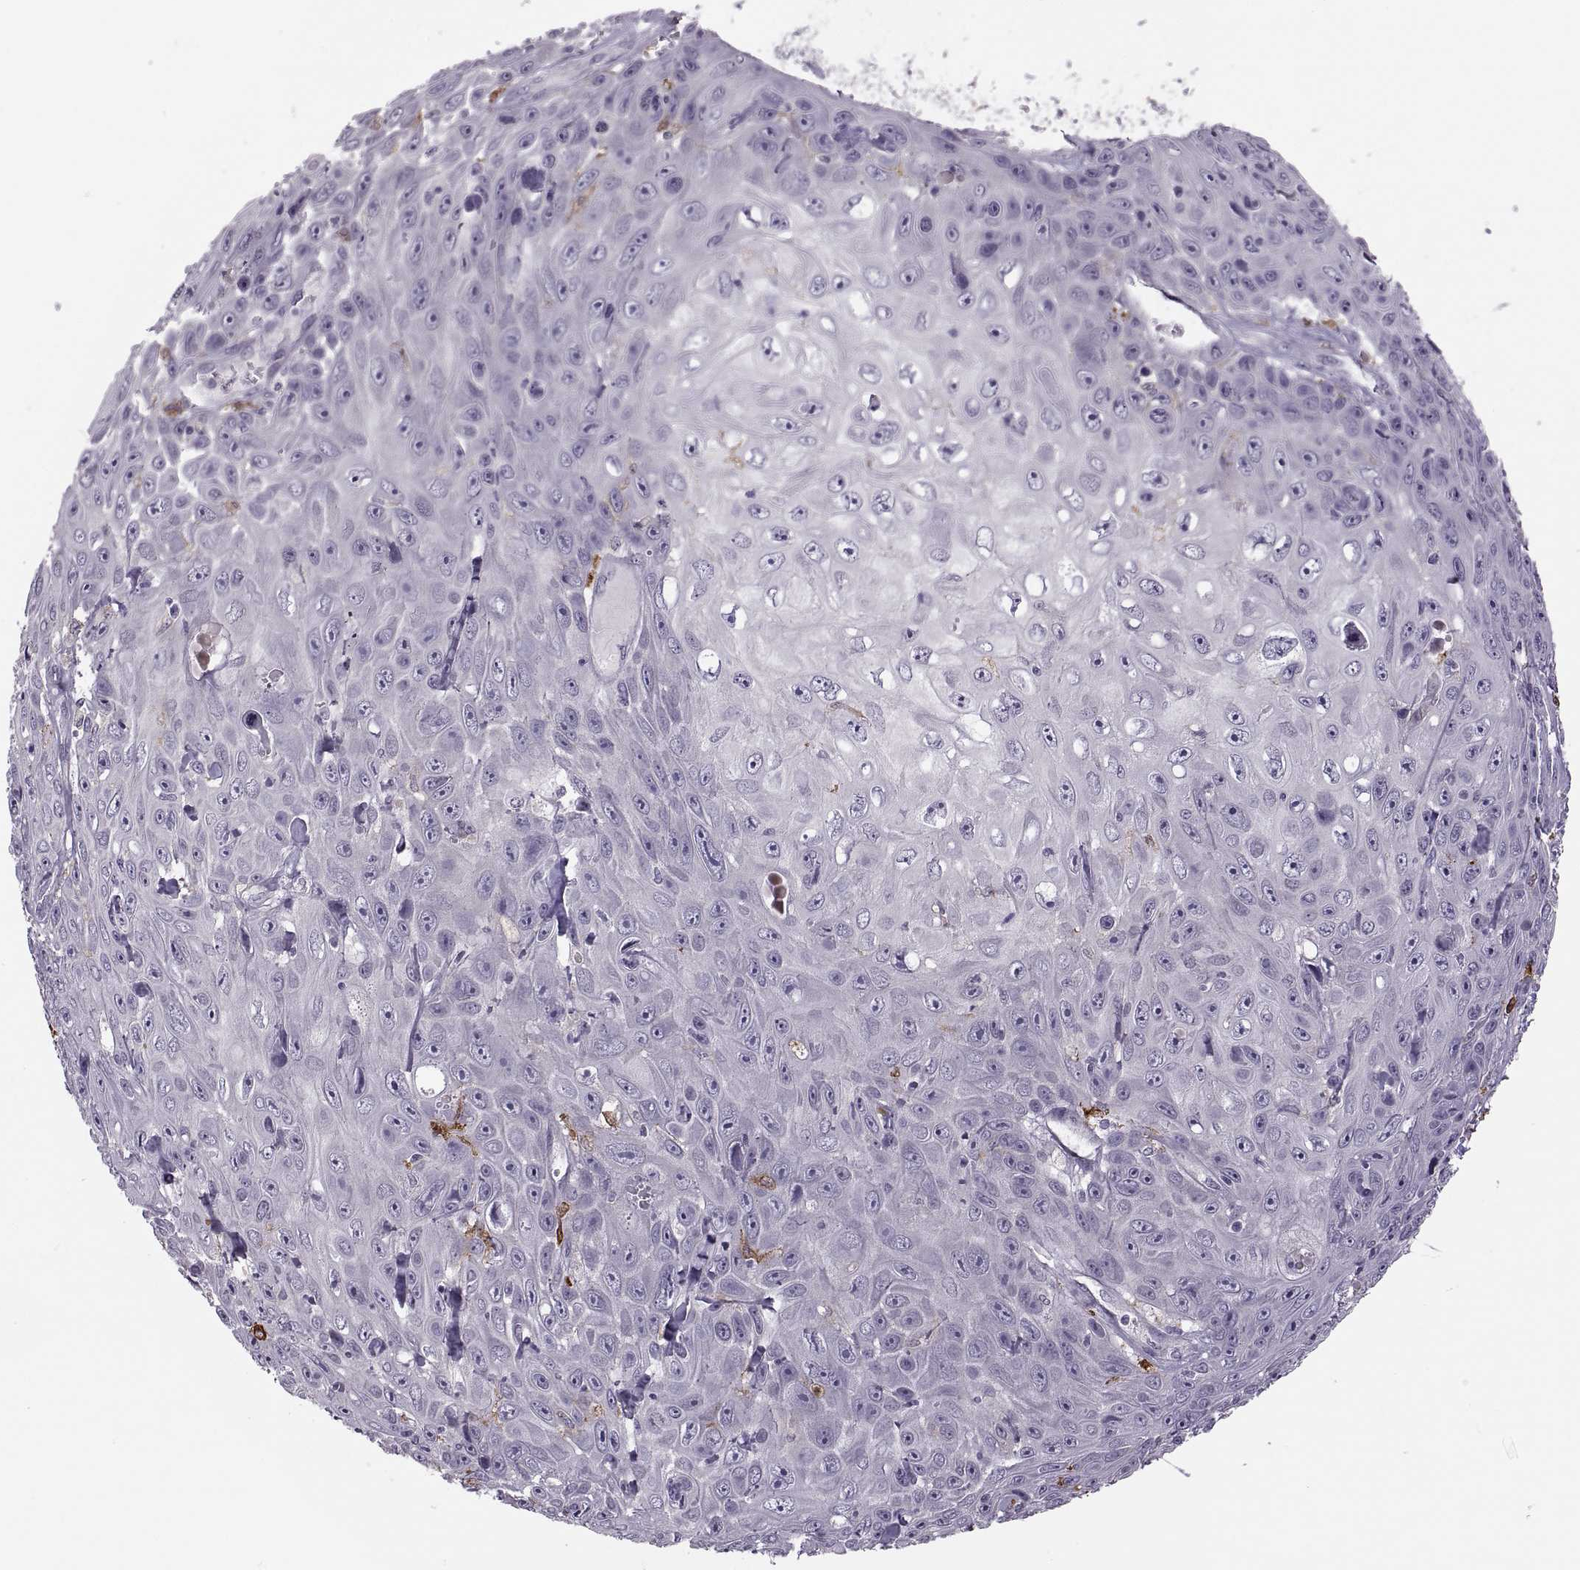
{"staining": {"intensity": "negative", "quantity": "none", "location": "none"}, "tissue": "skin cancer", "cell_type": "Tumor cells", "image_type": "cancer", "snomed": [{"axis": "morphology", "description": "Squamous cell carcinoma, NOS"}, {"axis": "topography", "description": "Skin"}], "caption": "A photomicrograph of human skin squamous cell carcinoma is negative for staining in tumor cells.", "gene": "H2AP", "patient": {"sex": "male", "age": 82}}